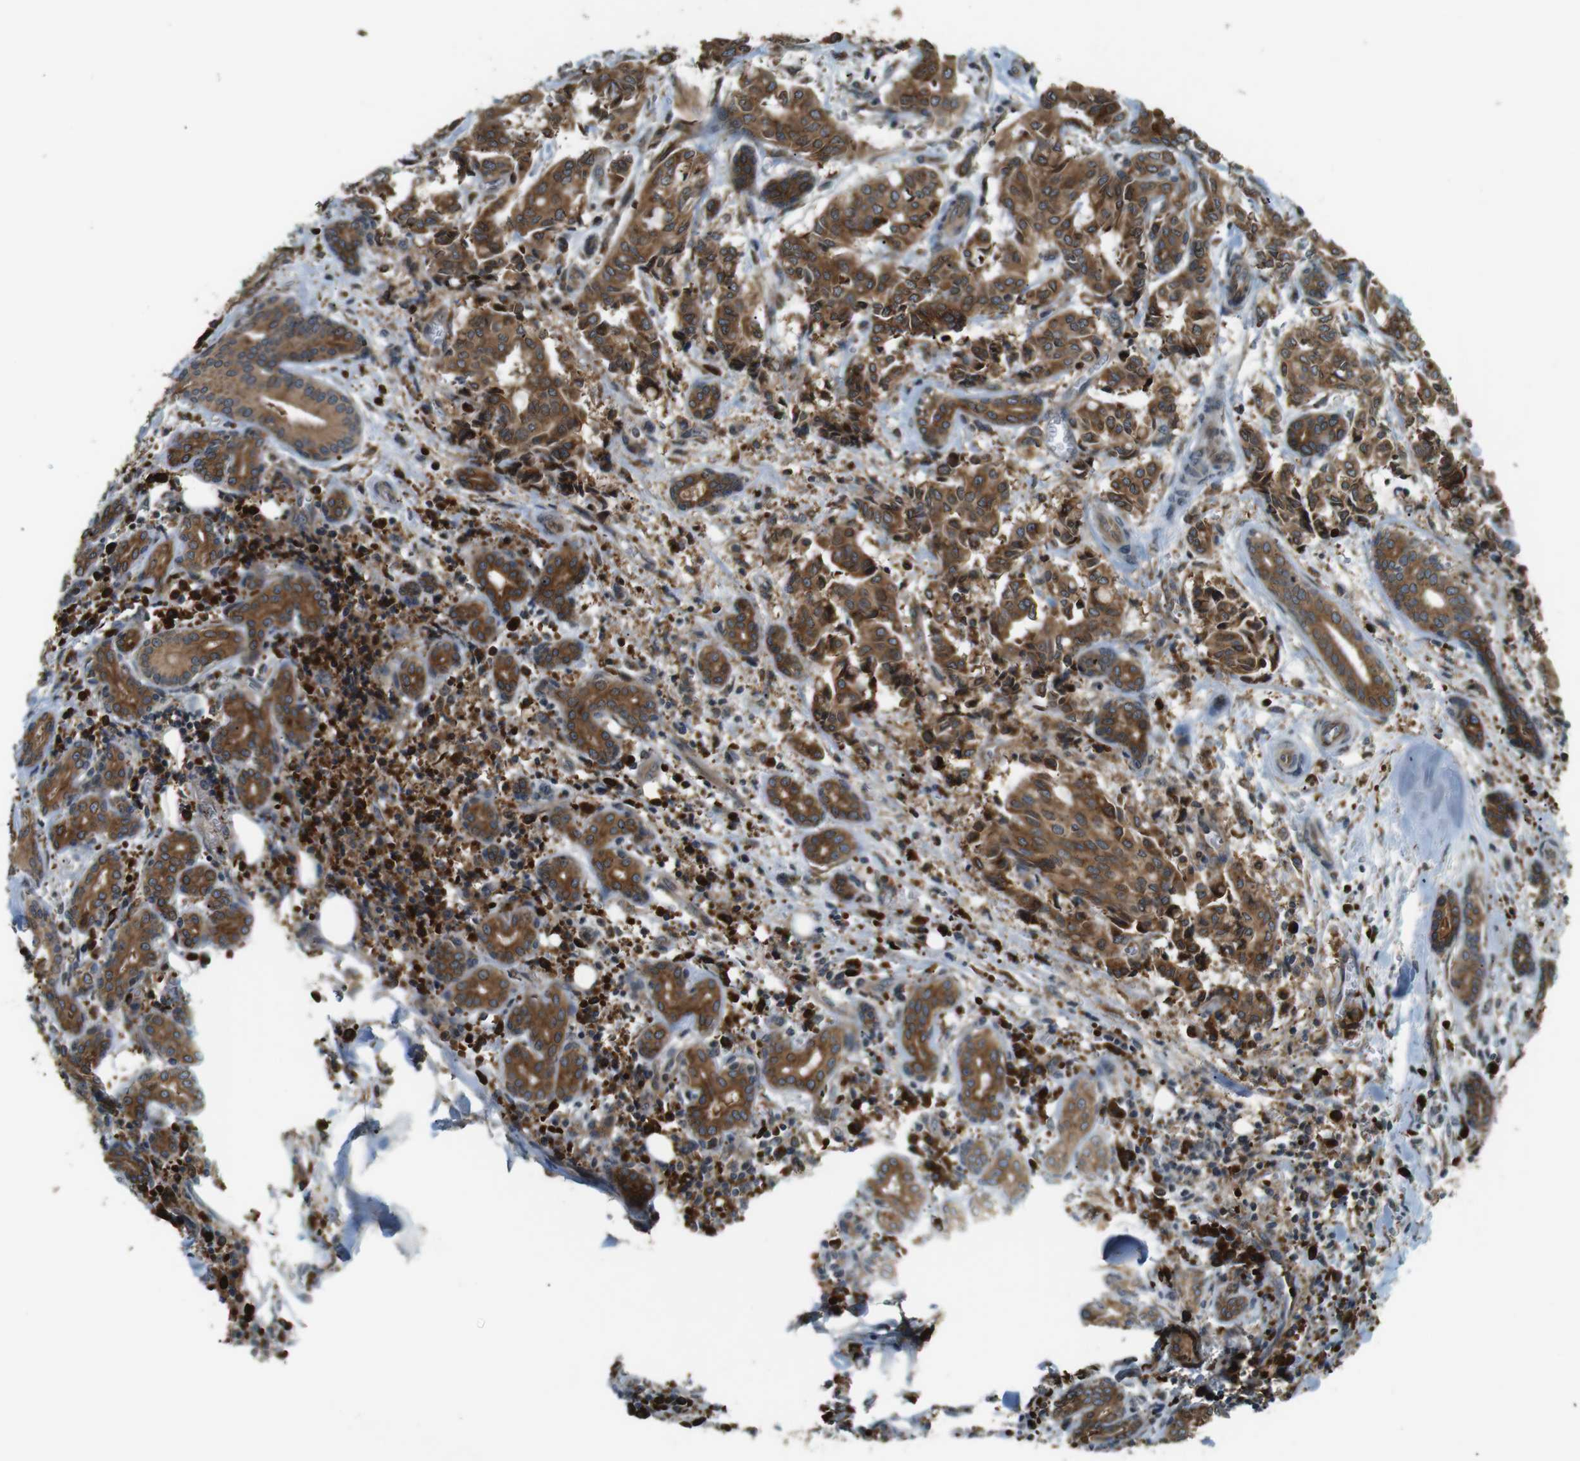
{"staining": {"intensity": "strong", "quantity": ">75%", "location": "cytoplasmic/membranous"}, "tissue": "head and neck cancer", "cell_type": "Tumor cells", "image_type": "cancer", "snomed": [{"axis": "morphology", "description": "Adenocarcinoma, NOS"}, {"axis": "topography", "description": "Salivary gland"}, {"axis": "topography", "description": "Head-Neck"}], "caption": "Approximately >75% of tumor cells in human head and neck cancer (adenocarcinoma) reveal strong cytoplasmic/membranous protein positivity as visualized by brown immunohistochemical staining.", "gene": "TMED4", "patient": {"sex": "female", "age": 59}}